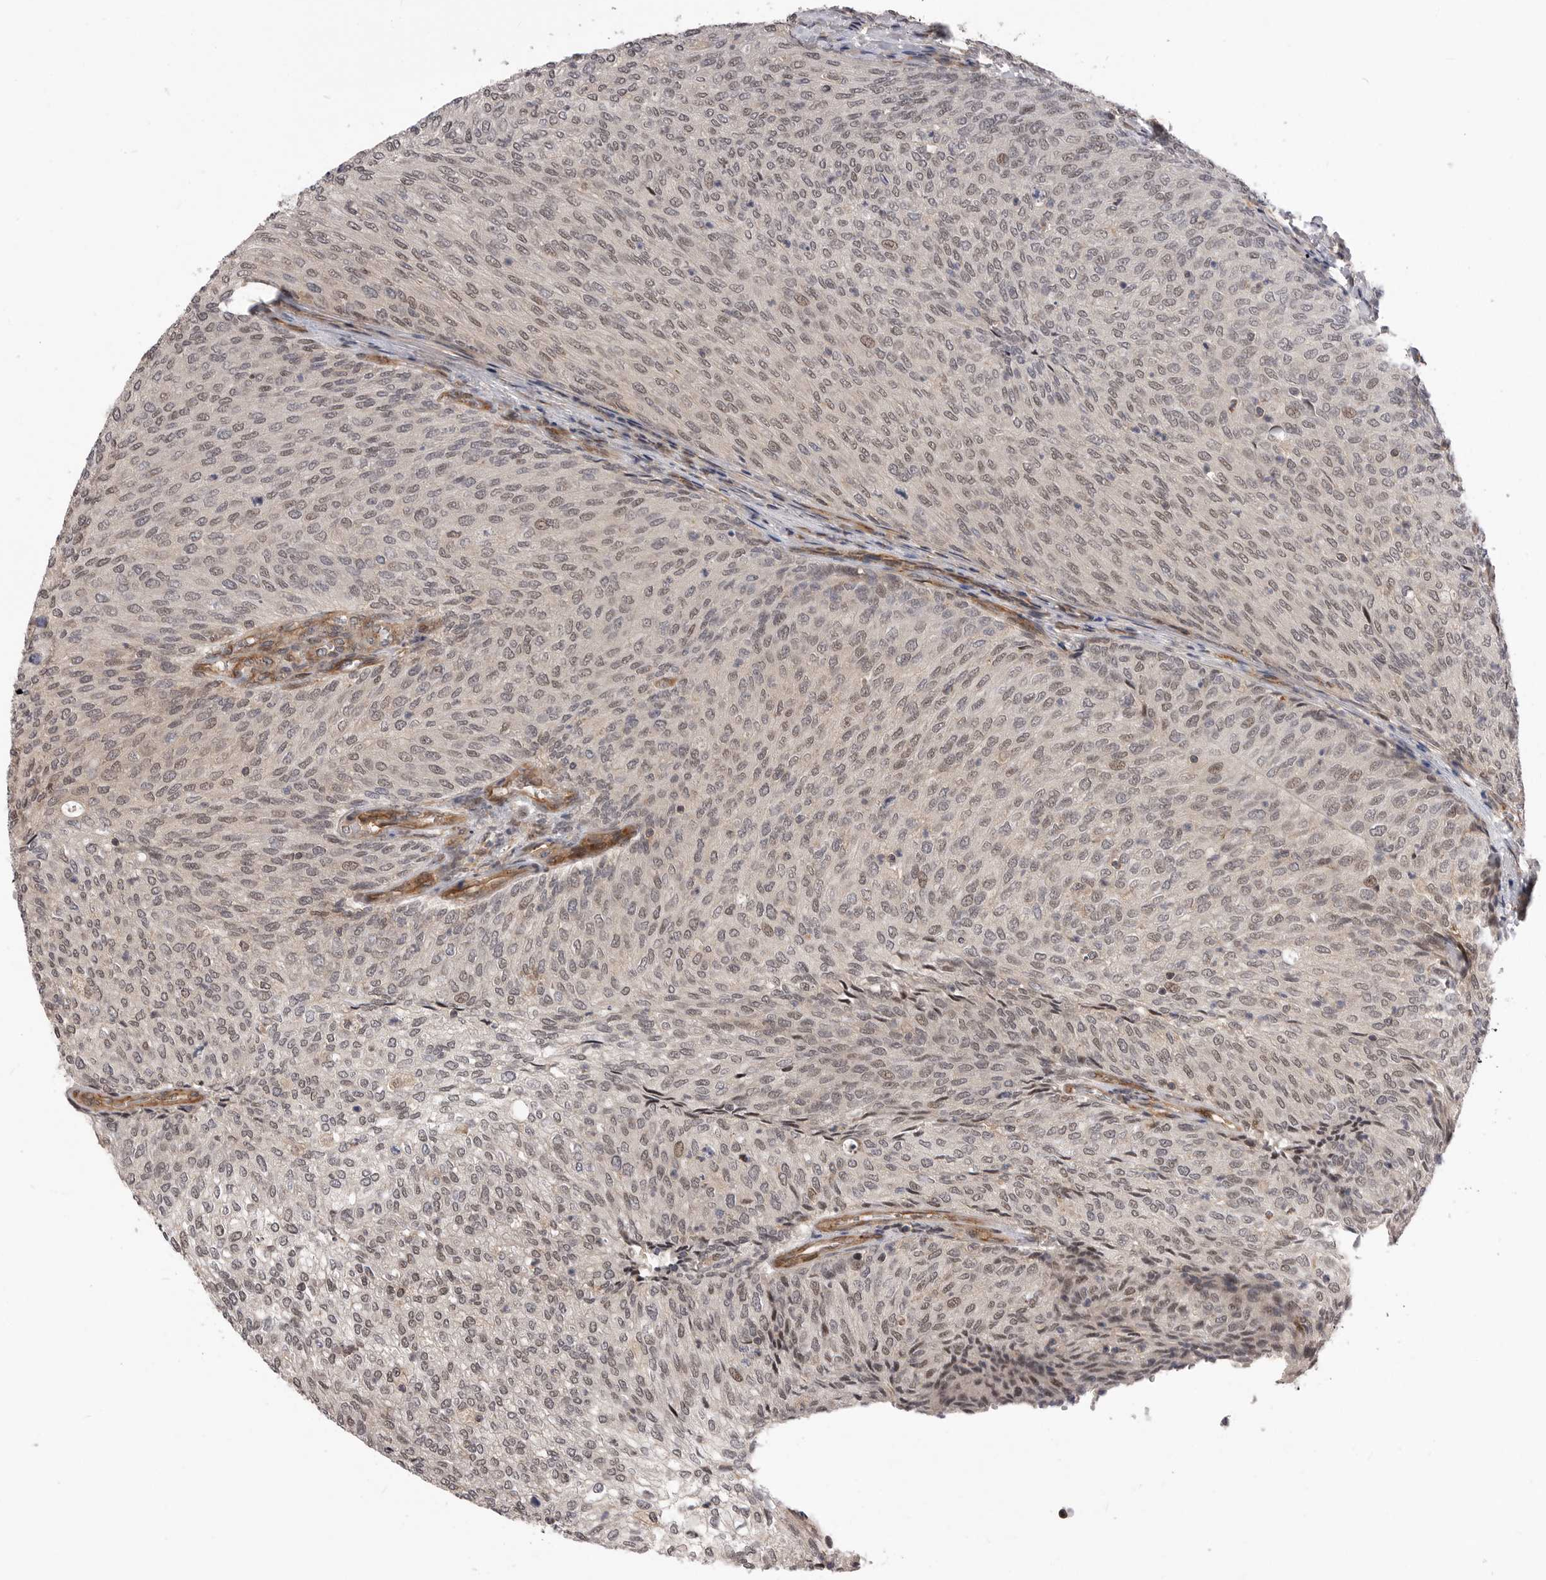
{"staining": {"intensity": "weak", "quantity": ">75%", "location": "nuclear"}, "tissue": "urothelial cancer", "cell_type": "Tumor cells", "image_type": "cancer", "snomed": [{"axis": "morphology", "description": "Urothelial carcinoma, Low grade"}, {"axis": "topography", "description": "Urinary bladder"}], "caption": "Immunohistochemical staining of human urothelial carcinoma (low-grade) reveals weak nuclear protein positivity in approximately >75% of tumor cells.", "gene": "TRIM56", "patient": {"sex": "female", "age": 79}}